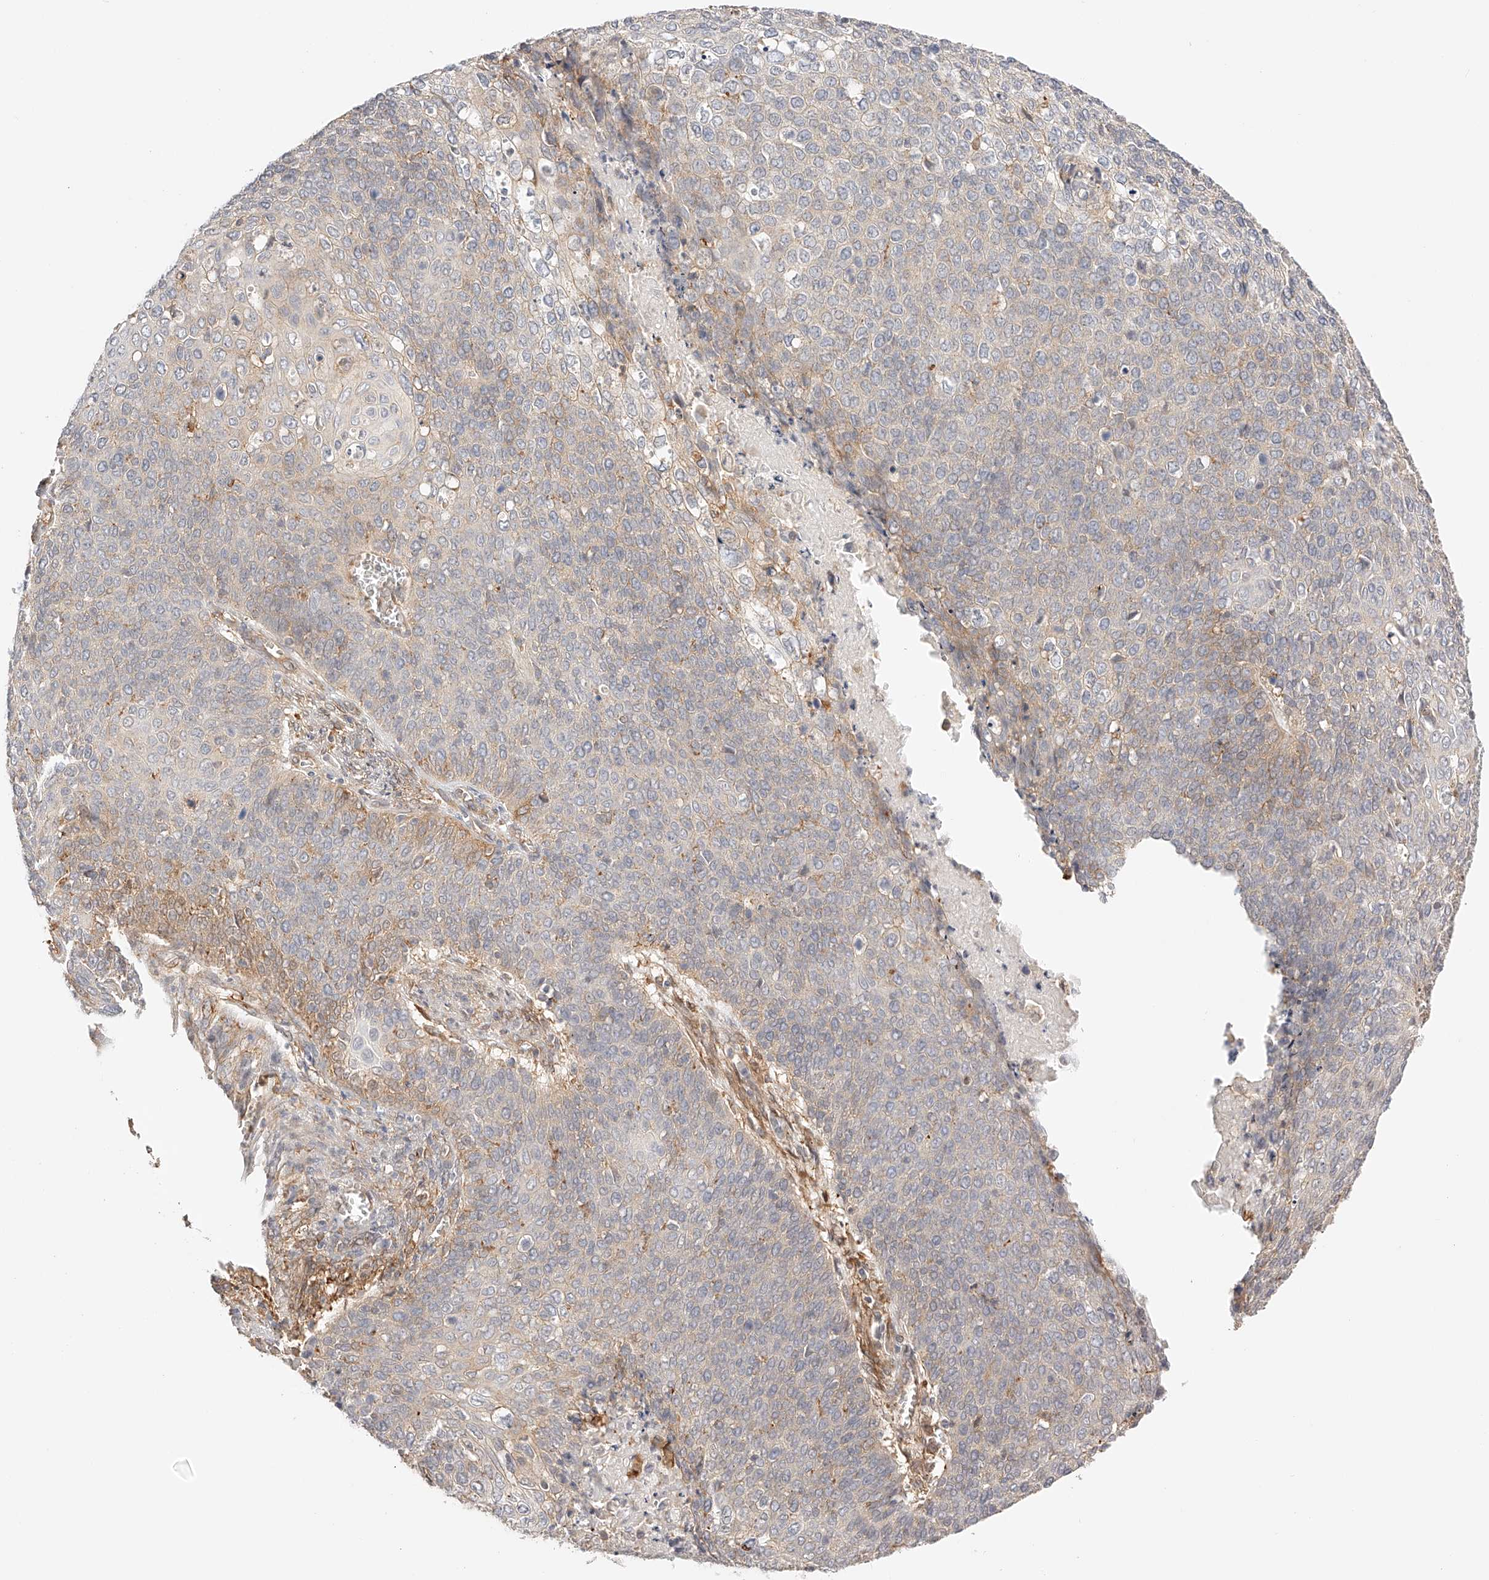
{"staining": {"intensity": "weak", "quantity": "25%-75%", "location": "cytoplasmic/membranous"}, "tissue": "cervical cancer", "cell_type": "Tumor cells", "image_type": "cancer", "snomed": [{"axis": "morphology", "description": "Squamous cell carcinoma, NOS"}, {"axis": "topography", "description": "Cervix"}], "caption": "There is low levels of weak cytoplasmic/membranous staining in tumor cells of squamous cell carcinoma (cervical), as demonstrated by immunohistochemical staining (brown color).", "gene": "SYNC", "patient": {"sex": "female", "age": 39}}